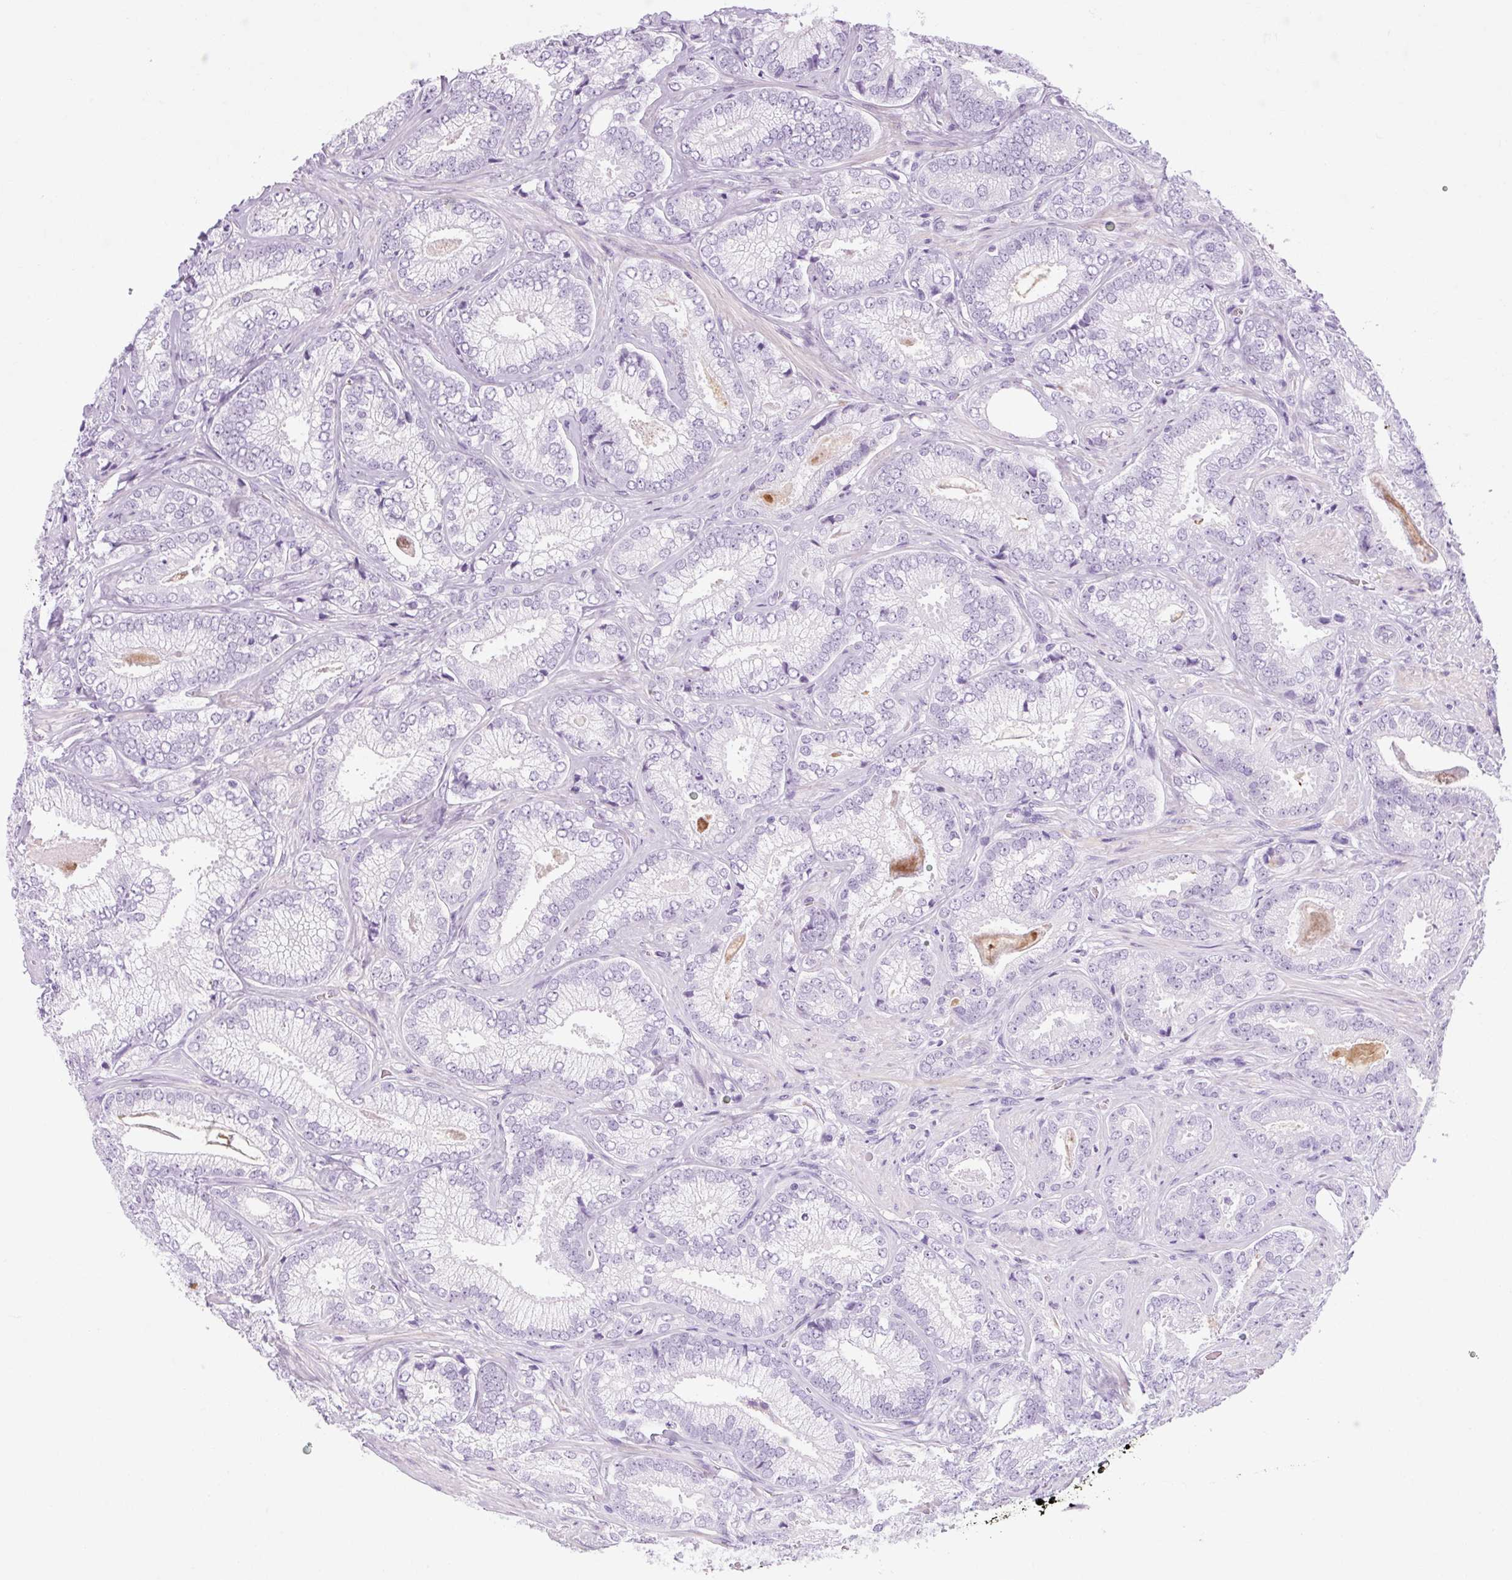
{"staining": {"intensity": "negative", "quantity": "none", "location": "none"}, "tissue": "prostate cancer", "cell_type": "Tumor cells", "image_type": "cancer", "snomed": [{"axis": "morphology", "description": "Adenocarcinoma, Low grade"}, {"axis": "topography", "description": "Prostate"}], "caption": "Immunohistochemical staining of prostate adenocarcinoma (low-grade) demonstrates no significant expression in tumor cells. (DAB (3,3'-diaminobenzidine) IHC with hematoxylin counter stain).", "gene": "OOEP", "patient": {"sex": "male", "age": 63}}